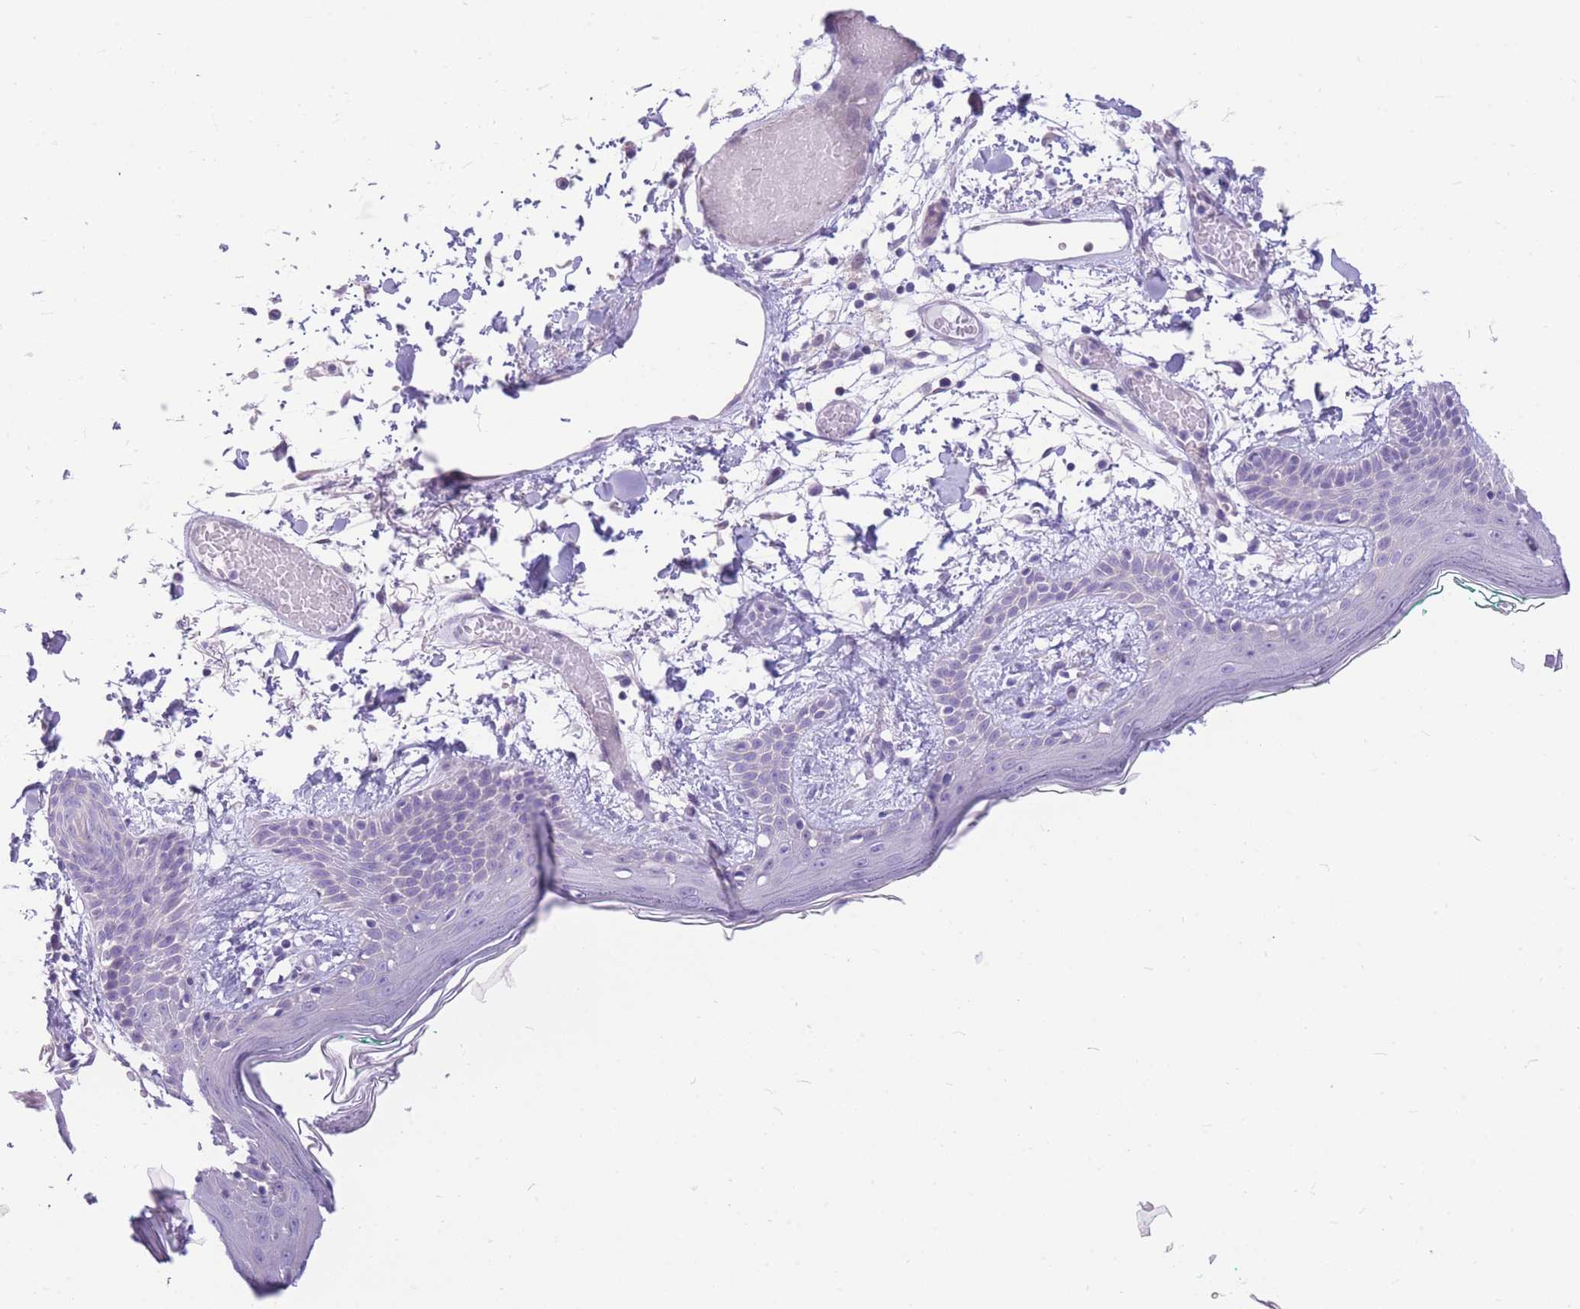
{"staining": {"intensity": "negative", "quantity": "none", "location": "none"}, "tissue": "skin", "cell_type": "Fibroblasts", "image_type": "normal", "snomed": [{"axis": "morphology", "description": "Normal tissue, NOS"}, {"axis": "topography", "description": "Skin"}], "caption": "Skin stained for a protein using IHC shows no positivity fibroblasts.", "gene": "ZNF311", "patient": {"sex": "male", "age": 79}}